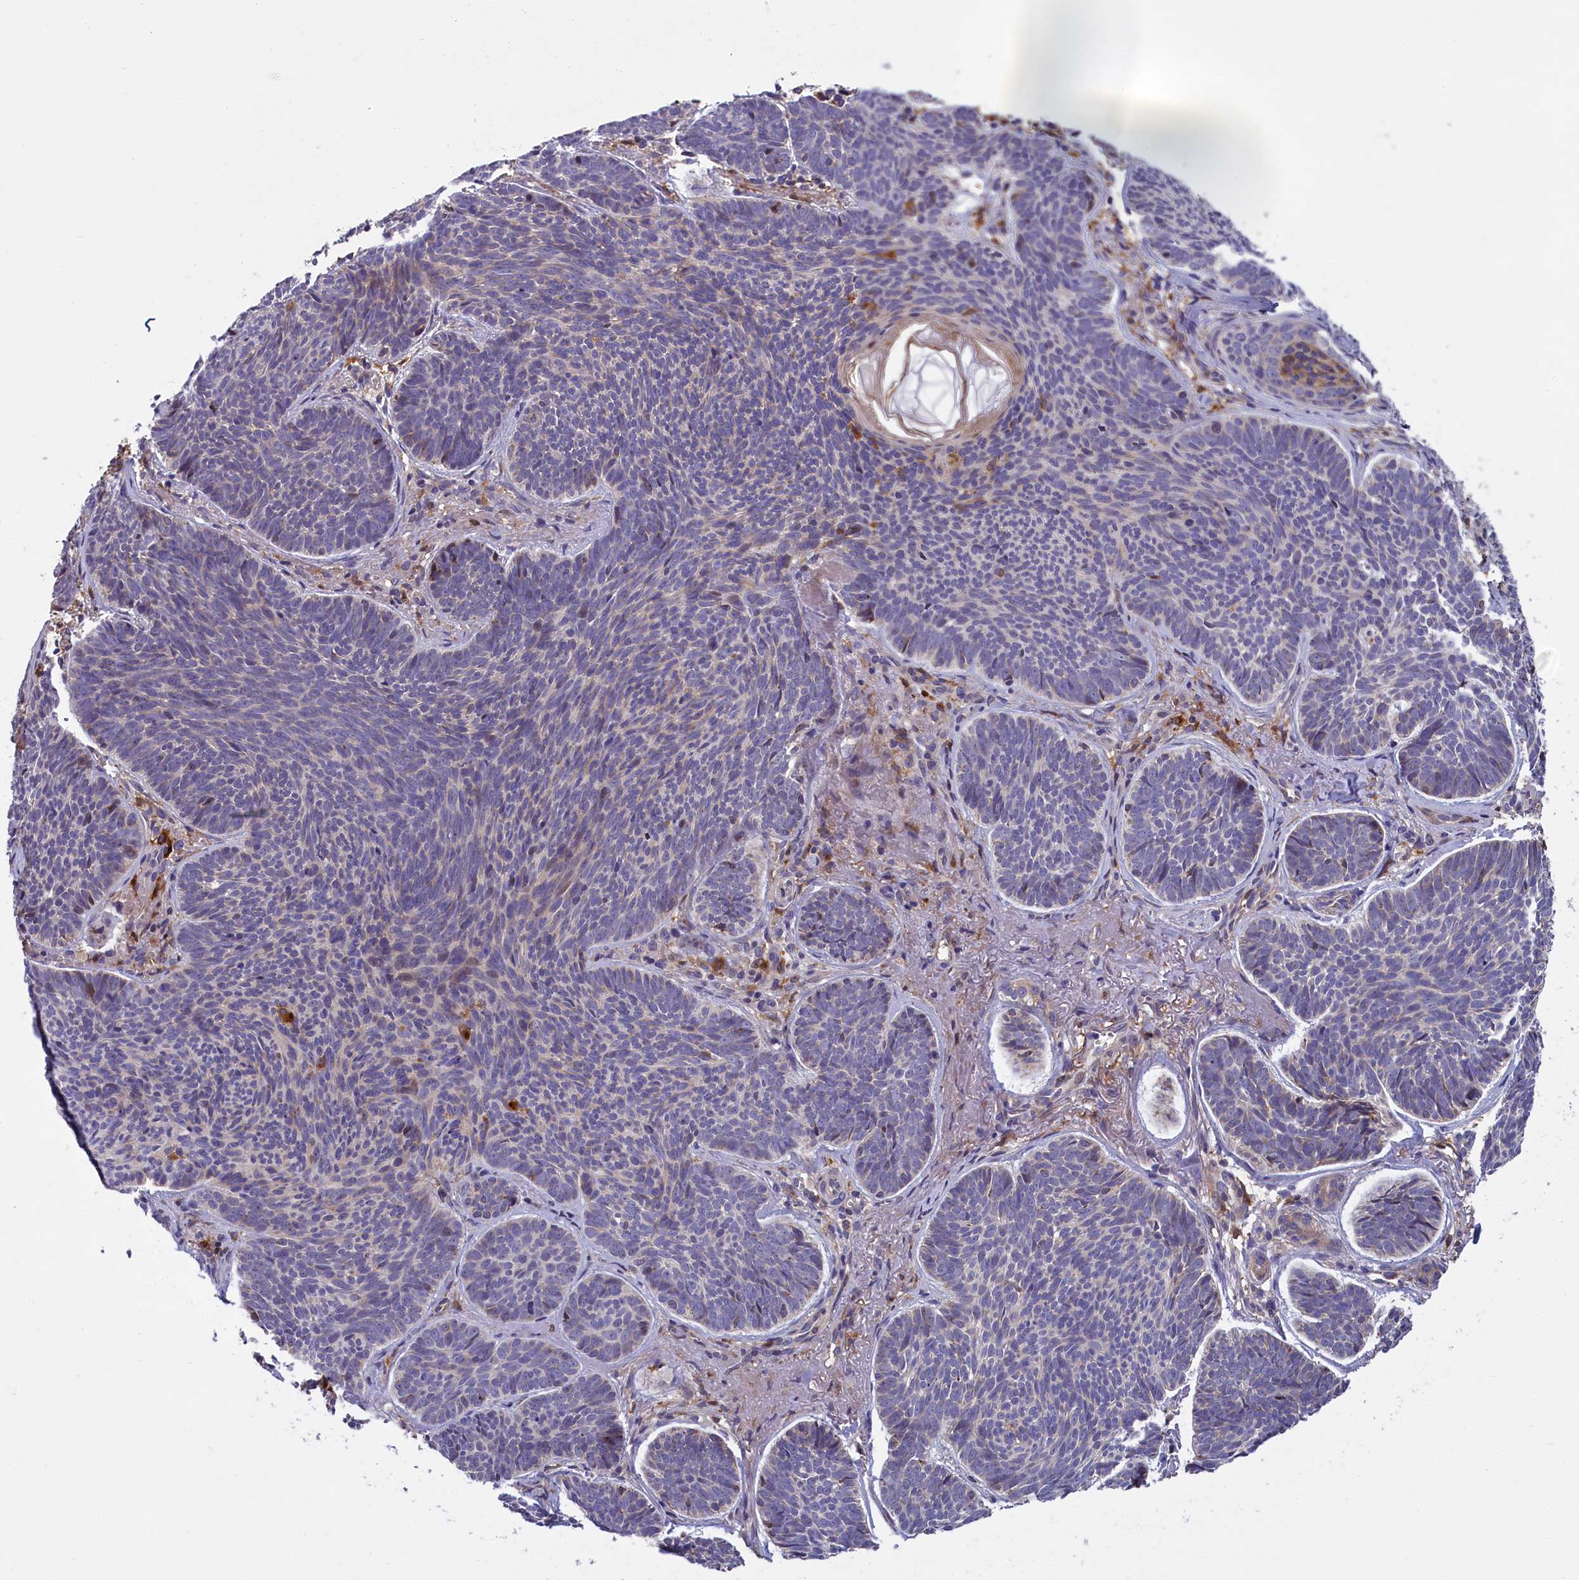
{"staining": {"intensity": "negative", "quantity": "none", "location": "none"}, "tissue": "skin cancer", "cell_type": "Tumor cells", "image_type": "cancer", "snomed": [{"axis": "morphology", "description": "Basal cell carcinoma"}, {"axis": "topography", "description": "Skin"}], "caption": "Immunohistochemical staining of human skin cancer (basal cell carcinoma) shows no significant expression in tumor cells. Brightfield microscopy of immunohistochemistry (IHC) stained with DAB (3,3'-diaminobenzidine) (brown) and hematoxylin (blue), captured at high magnification.", "gene": "NAIP", "patient": {"sex": "female", "age": 74}}